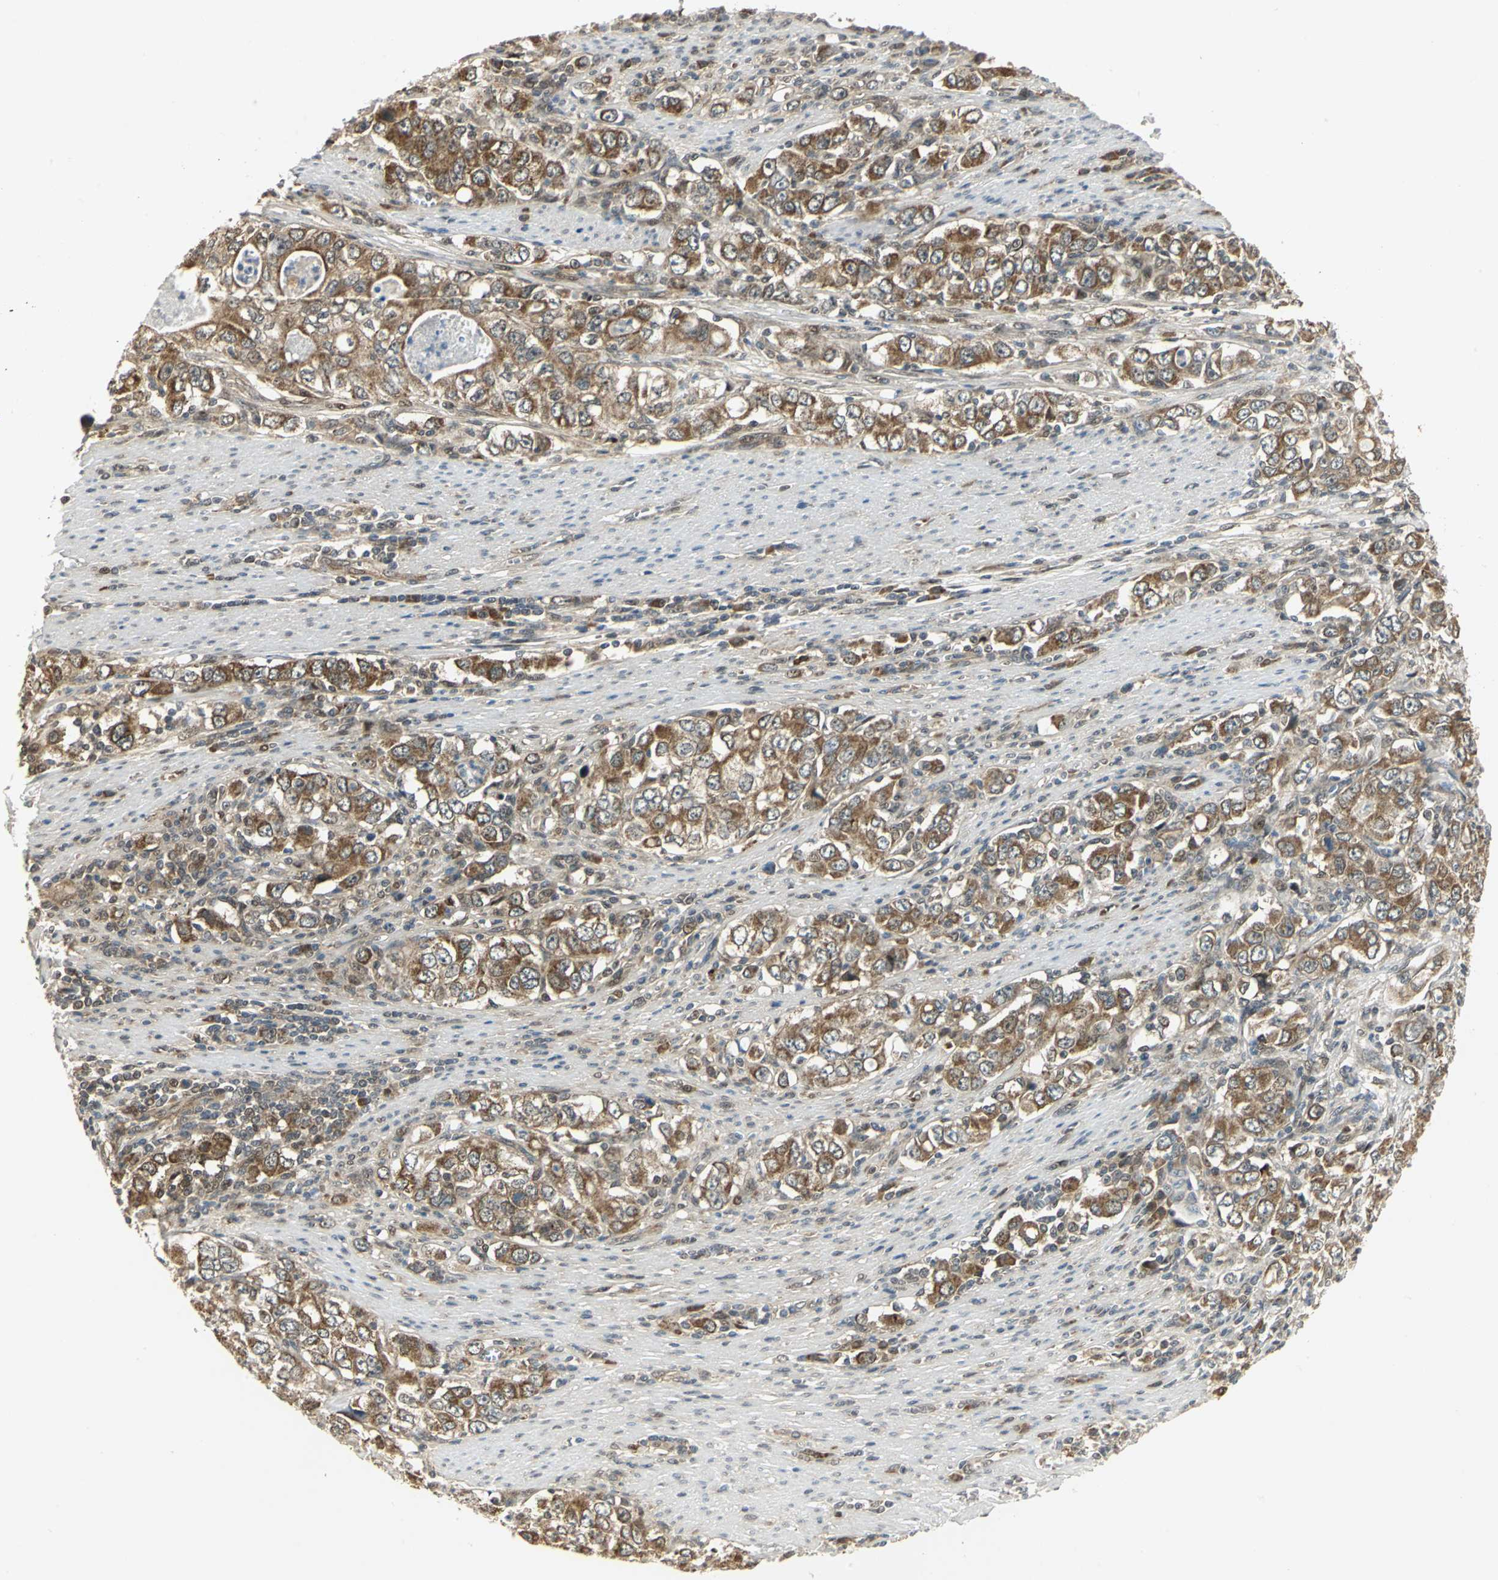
{"staining": {"intensity": "moderate", "quantity": ">75%", "location": "cytoplasmic/membranous"}, "tissue": "stomach cancer", "cell_type": "Tumor cells", "image_type": "cancer", "snomed": [{"axis": "morphology", "description": "Adenocarcinoma, NOS"}, {"axis": "topography", "description": "Stomach, lower"}], "caption": "IHC (DAB) staining of stomach adenocarcinoma reveals moderate cytoplasmic/membranous protein expression in about >75% of tumor cells. The staining is performed using DAB brown chromogen to label protein expression. The nuclei are counter-stained blue using hematoxylin.", "gene": "PSMC4", "patient": {"sex": "female", "age": 72}}